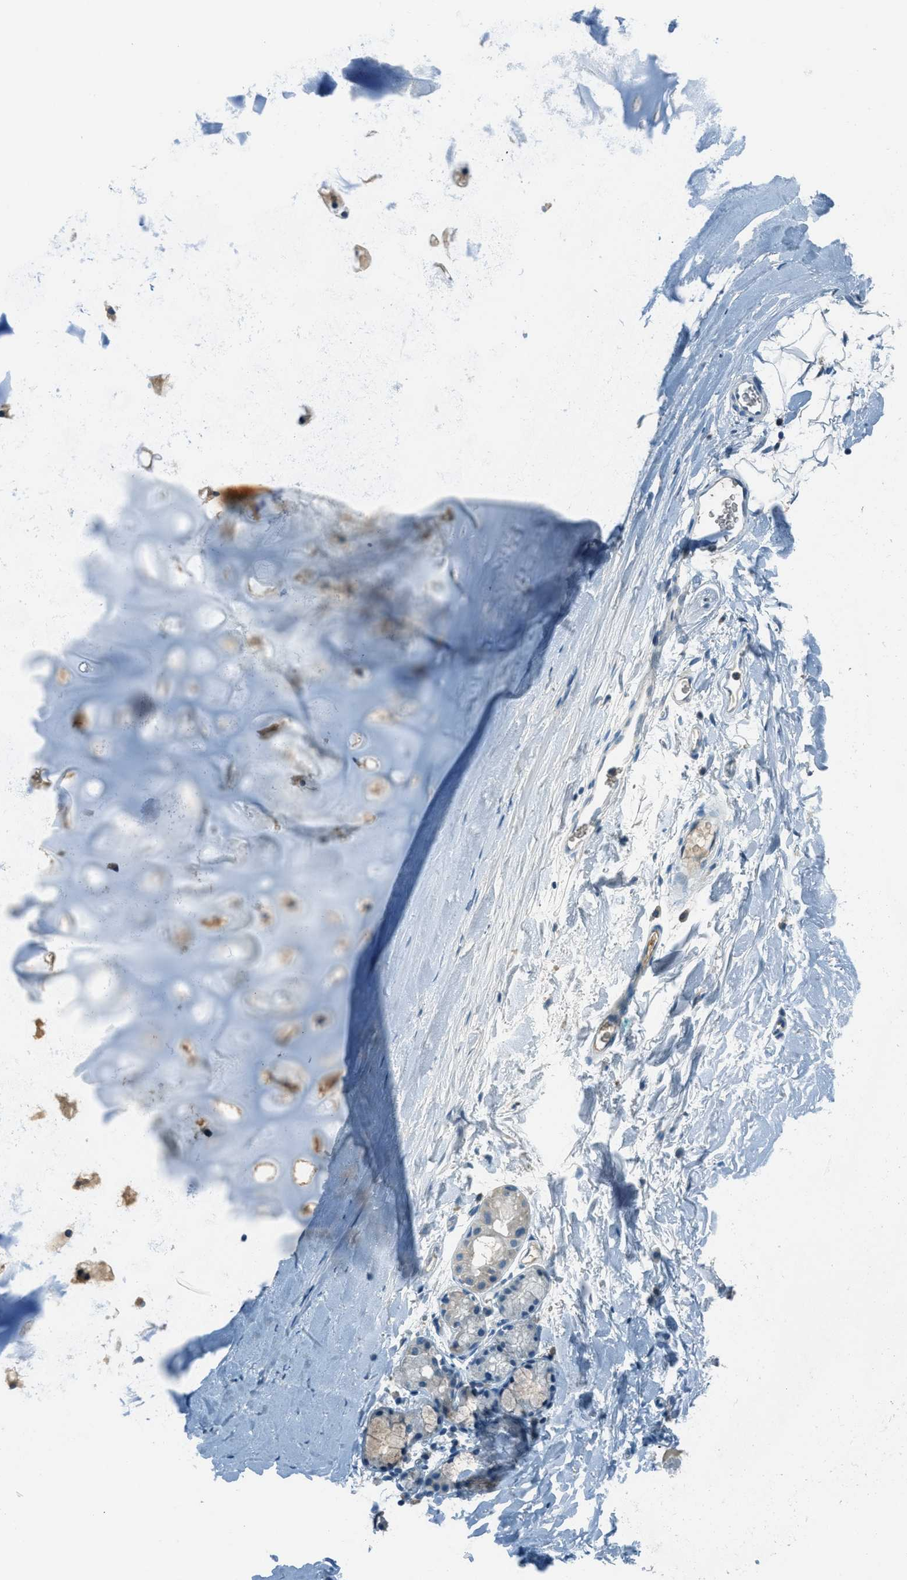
{"staining": {"intensity": "negative", "quantity": "none", "location": "none"}, "tissue": "adipose tissue", "cell_type": "Adipocytes", "image_type": "normal", "snomed": [{"axis": "morphology", "description": "Normal tissue, NOS"}, {"axis": "topography", "description": "Cartilage tissue"}, {"axis": "topography", "description": "Bronchus"}], "caption": "Immunohistochemistry of unremarkable adipose tissue displays no staining in adipocytes. Nuclei are stained in blue.", "gene": "MSLN", "patient": {"sex": "female", "age": 53}}